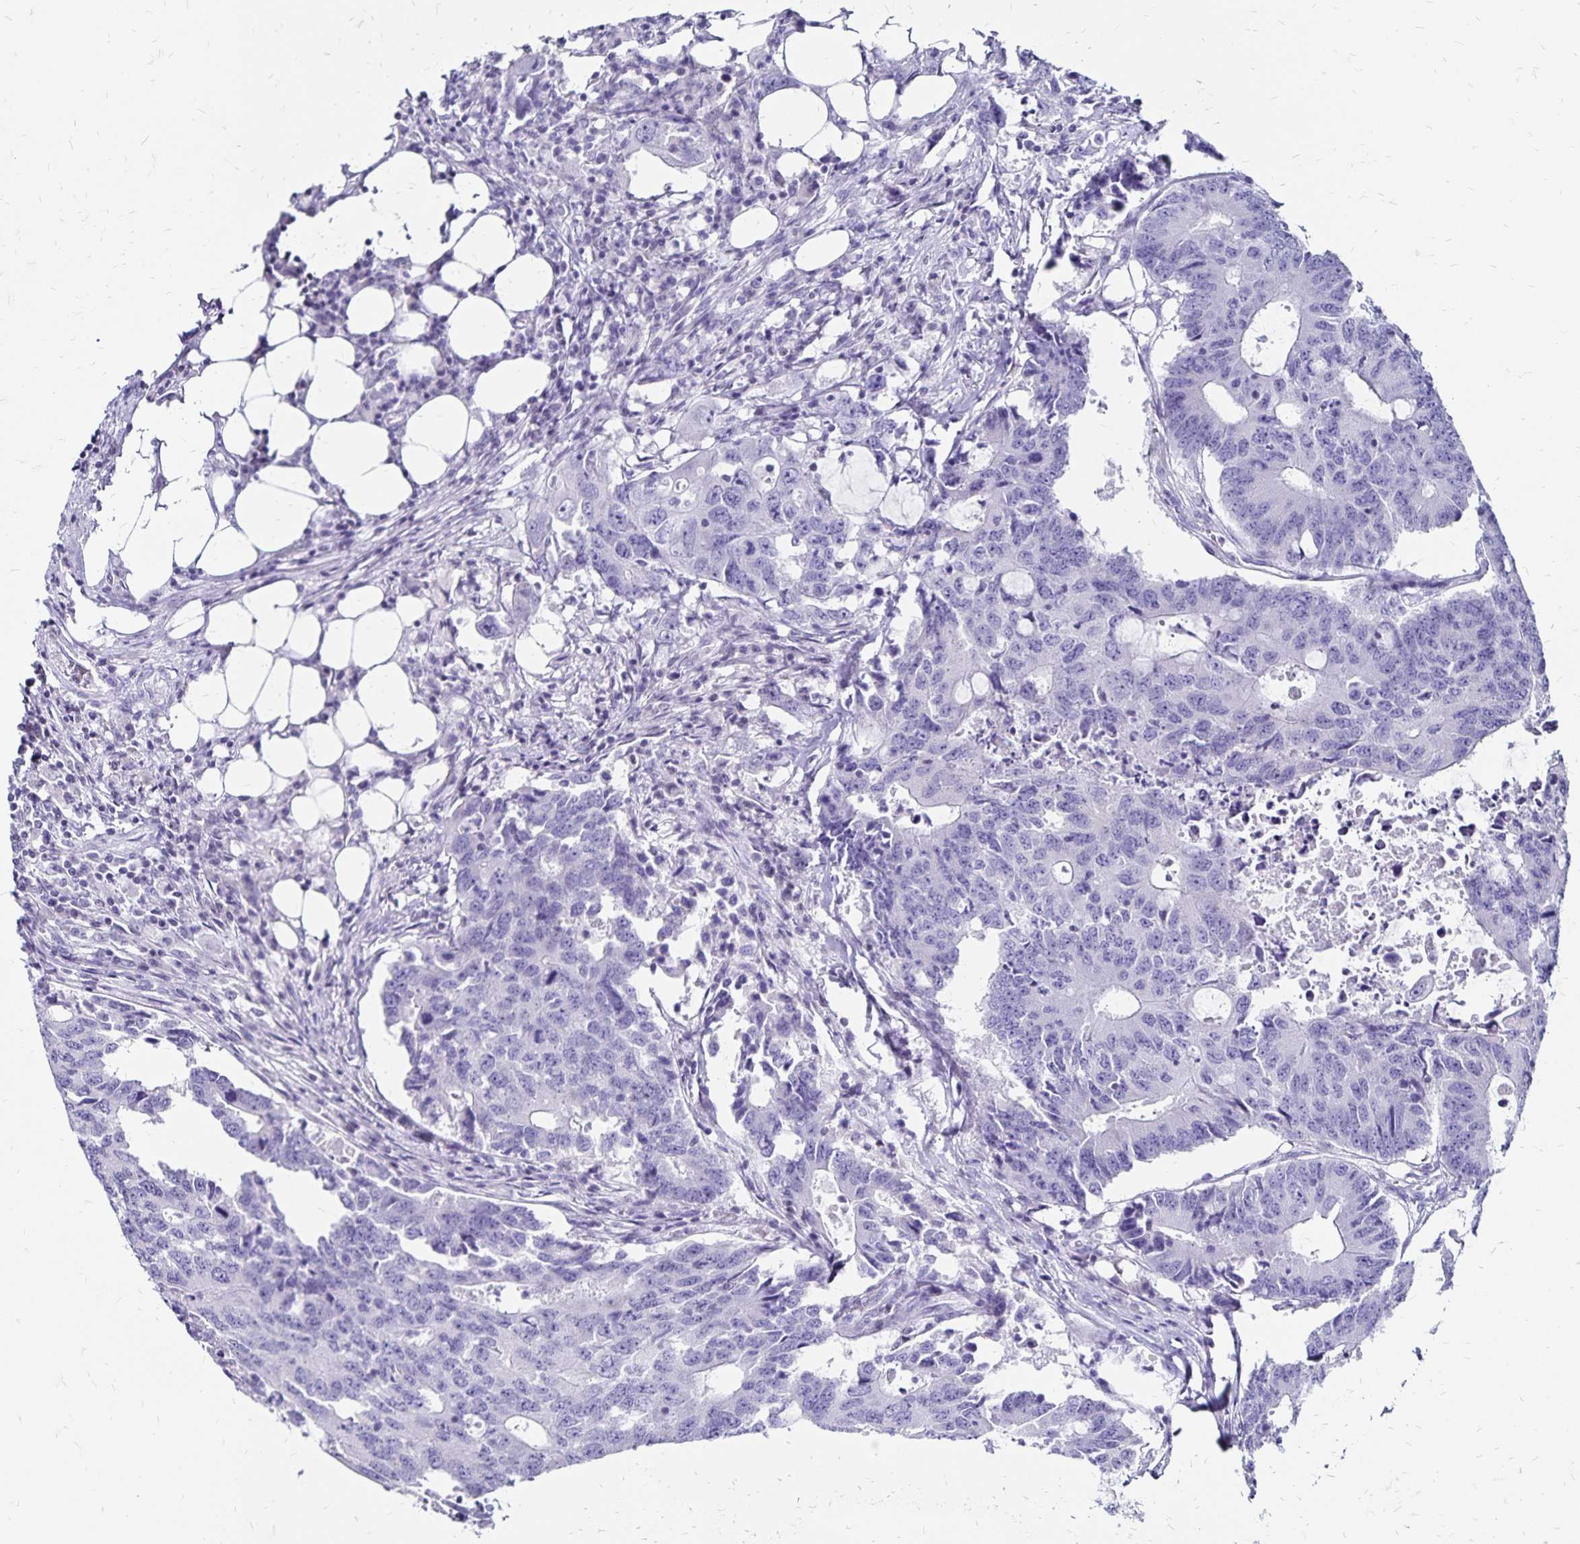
{"staining": {"intensity": "negative", "quantity": "none", "location": "none"}, "tissue": "colorectal cancer", "cell_type": "Tumor cells", "image_type": "cancer", "snomed": [{"axis": "morphology", "description": "Adenocarcinoma, NOS"}, {"axis": "topography", "description": "Colon"}], "caption": "Colorectal cancer (adenocarcinoma) was stained to show a protein in brown. There is no significant expression in tumor cells.", "gene": "IKZF1", "patient": {"sex": "male", "age": 71}}